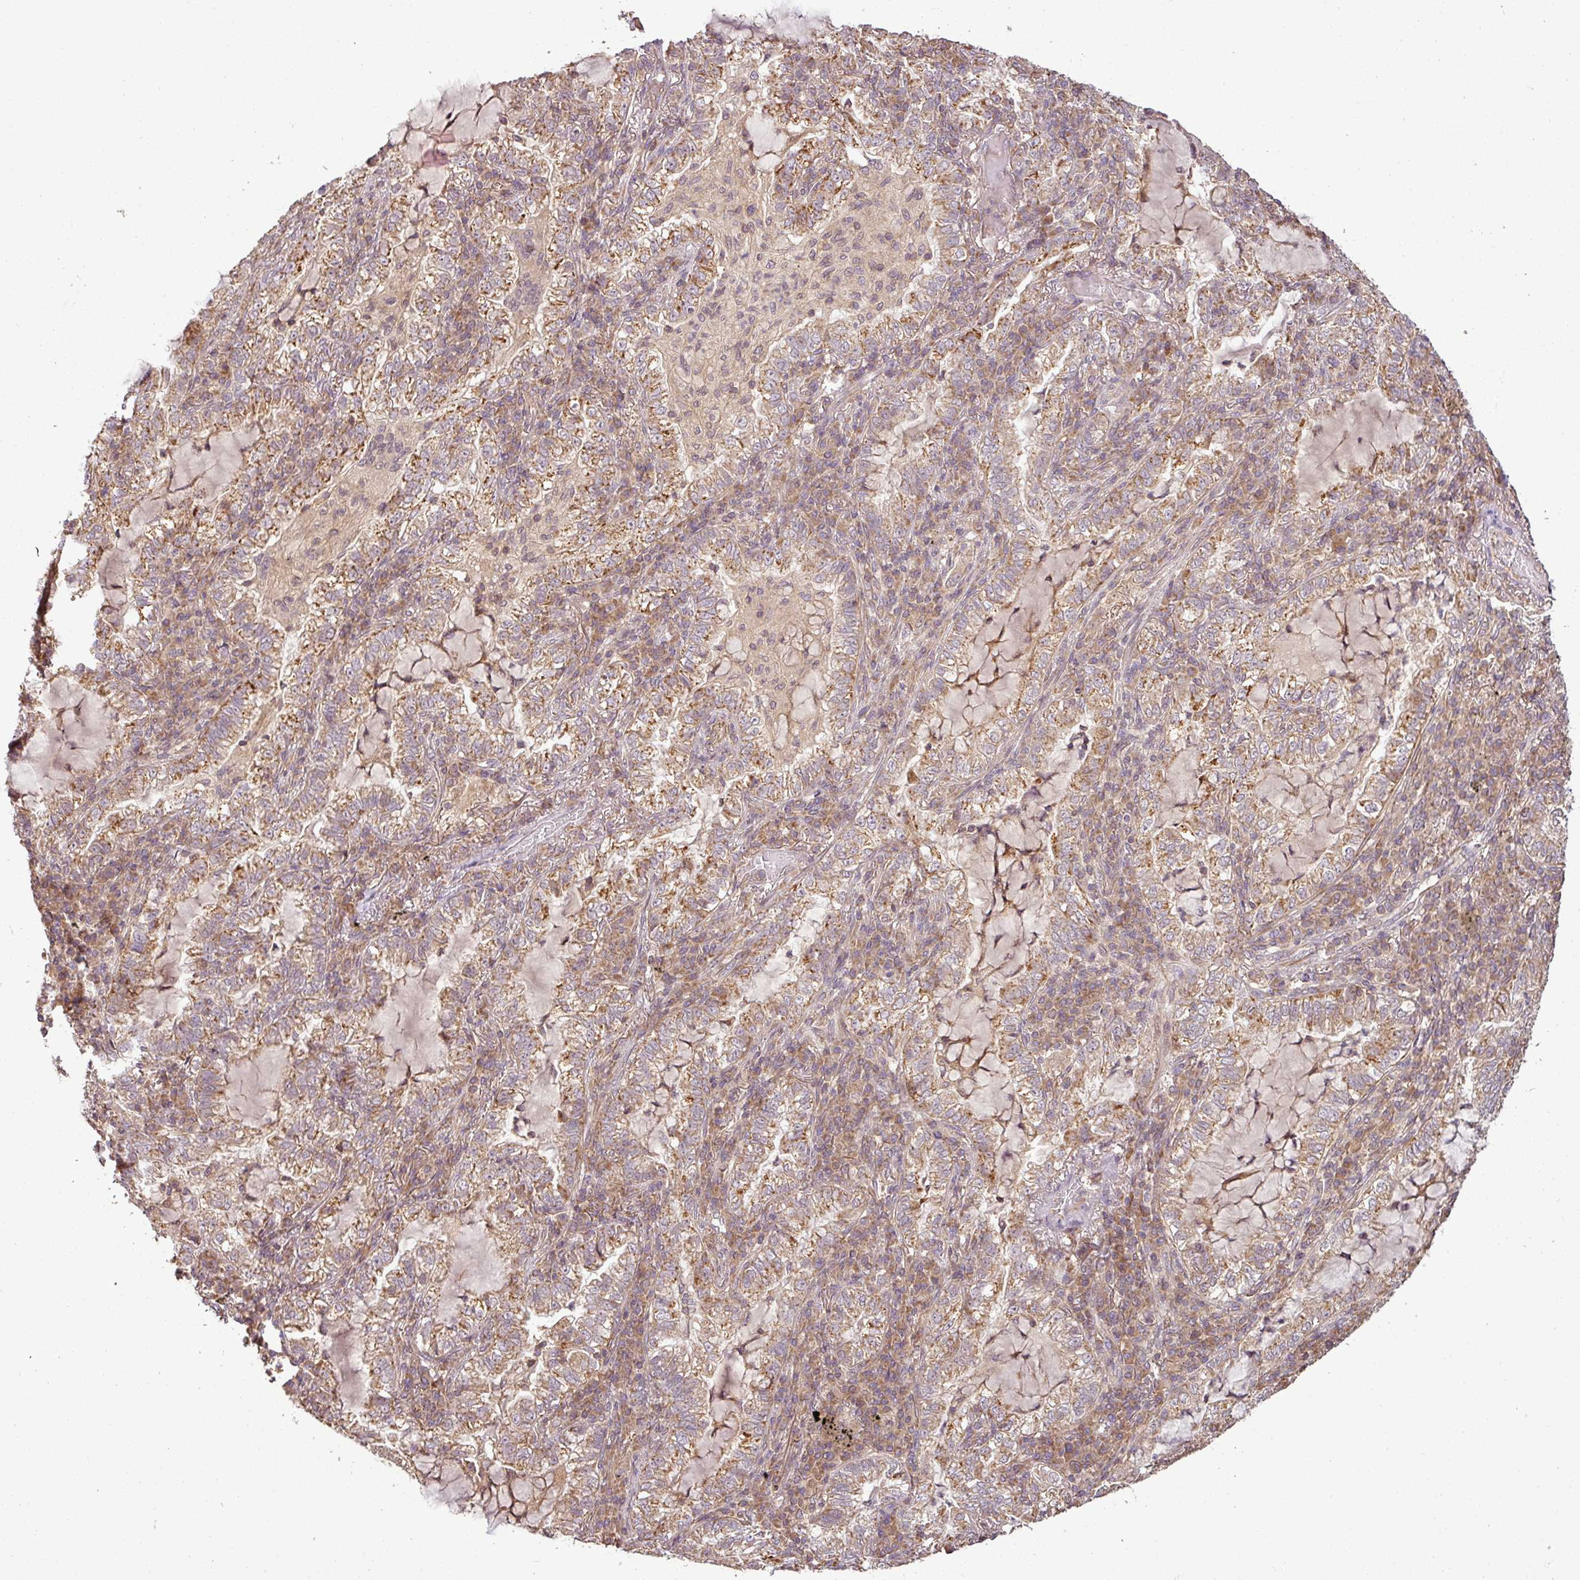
{"staining": {"intensity": "moderate", "quantity": ">75%", "location": "cytoplasmic/membranous"}, "tissue": "lung cancer", "cell_type": "Tumor cells", "image_type": "cancer", "snomed": [{"axis": "morphology", "description": "Adenocarcinoma, NOS"}, {"axis": "topography", "description": "Lung"}], "caption": "A micrograph of adenocarcinoma (lung) stained for a protein displays moderate cytoplasmic/membranous brown staining in tumor cells.", "gene": "FAIM", "patient": {"sex": "female", "age": 73}}